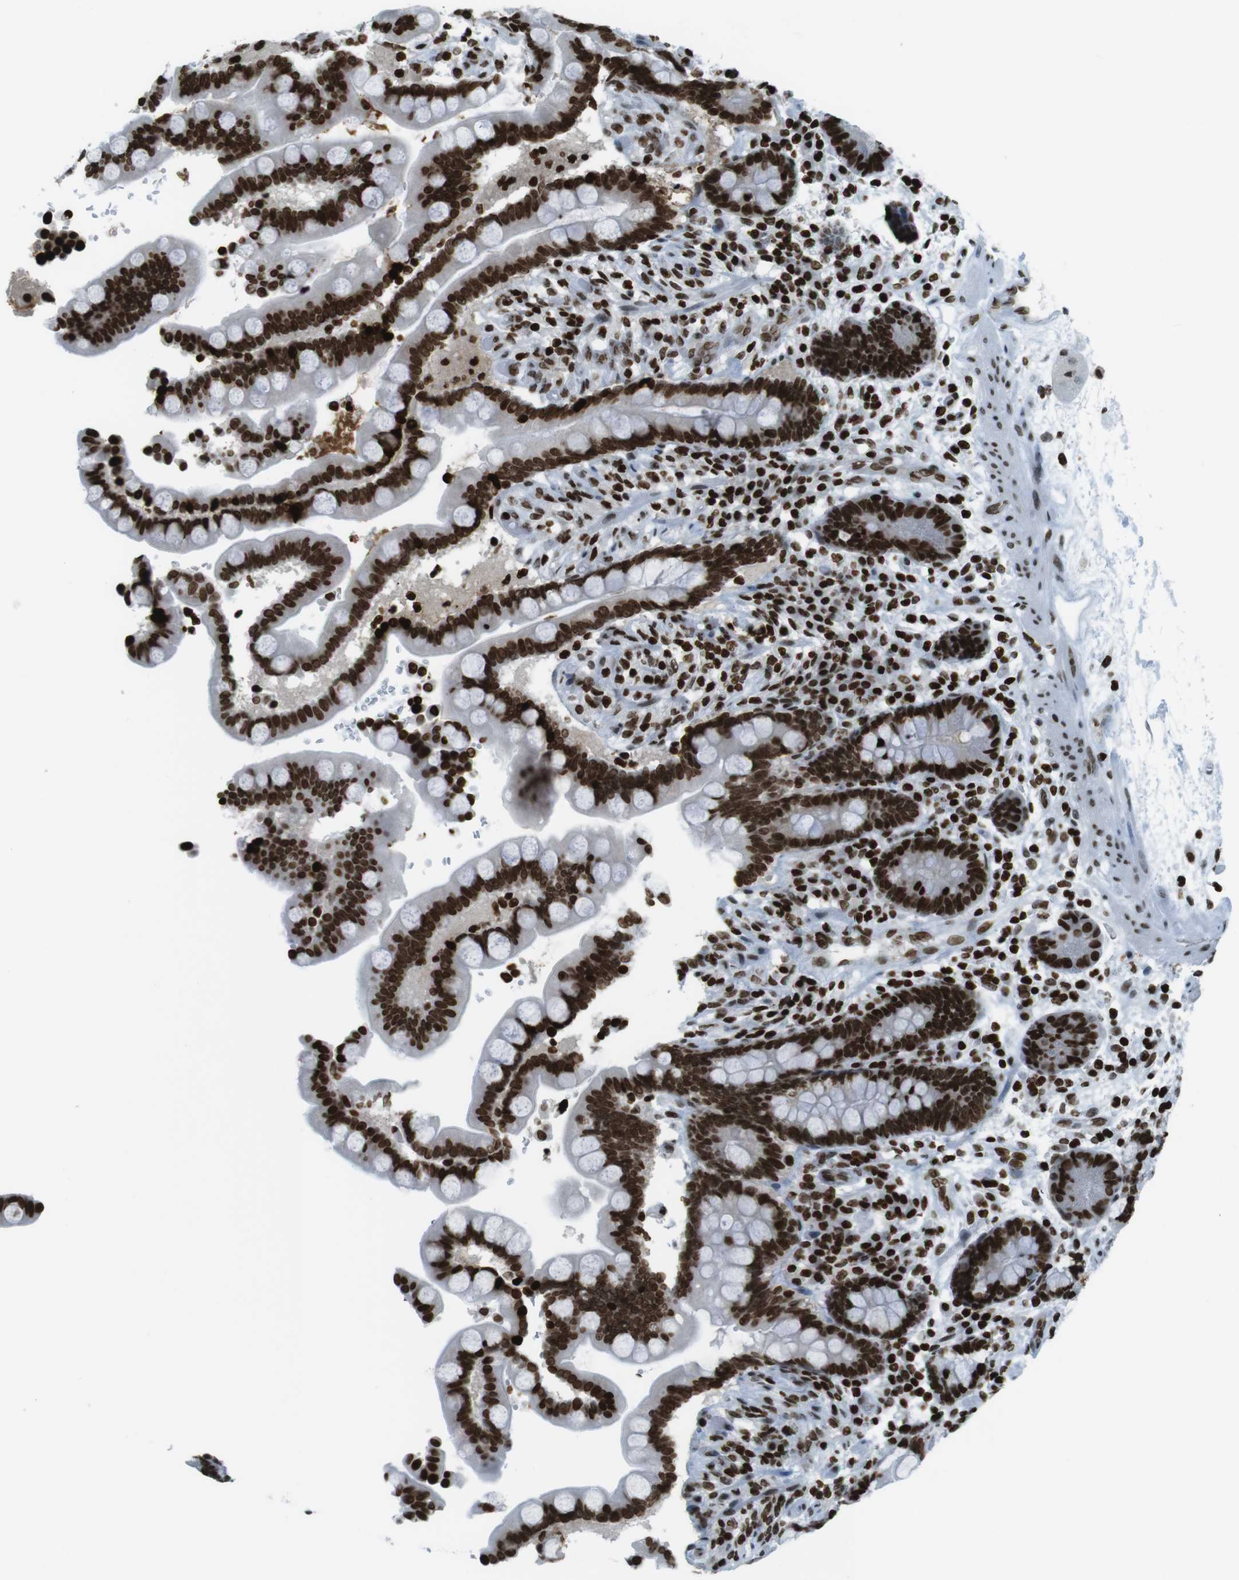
{"staining": {"intensity": "moderate", "quantity": ">75%", "location": "nuclear"}, "tissue": "colon", "cell_type": "Endothelial cells", "image_type": "normal", "snomed": [{"axis": "morphology", "description": "Normal tissue, NOS"}, {"axis": "topography", "description": "Colon"}], "caption": "High-magnification brightfield microscopy of normal colon stained with DAB (3,3'-diaminobenzidine) (brown) and counterstained with hematoxylin (blue). endothelial cells exhibit moderate nuclear expression is seen in about>75% of cells. The staining was performed using DAB (3,3'-diaminobenzidine), with brown indicating positive protein expression. Nuclei are stained blue with hematoxylin.", "gene": "H2AC8", "patient": {"sex": "male", "age": 73}}